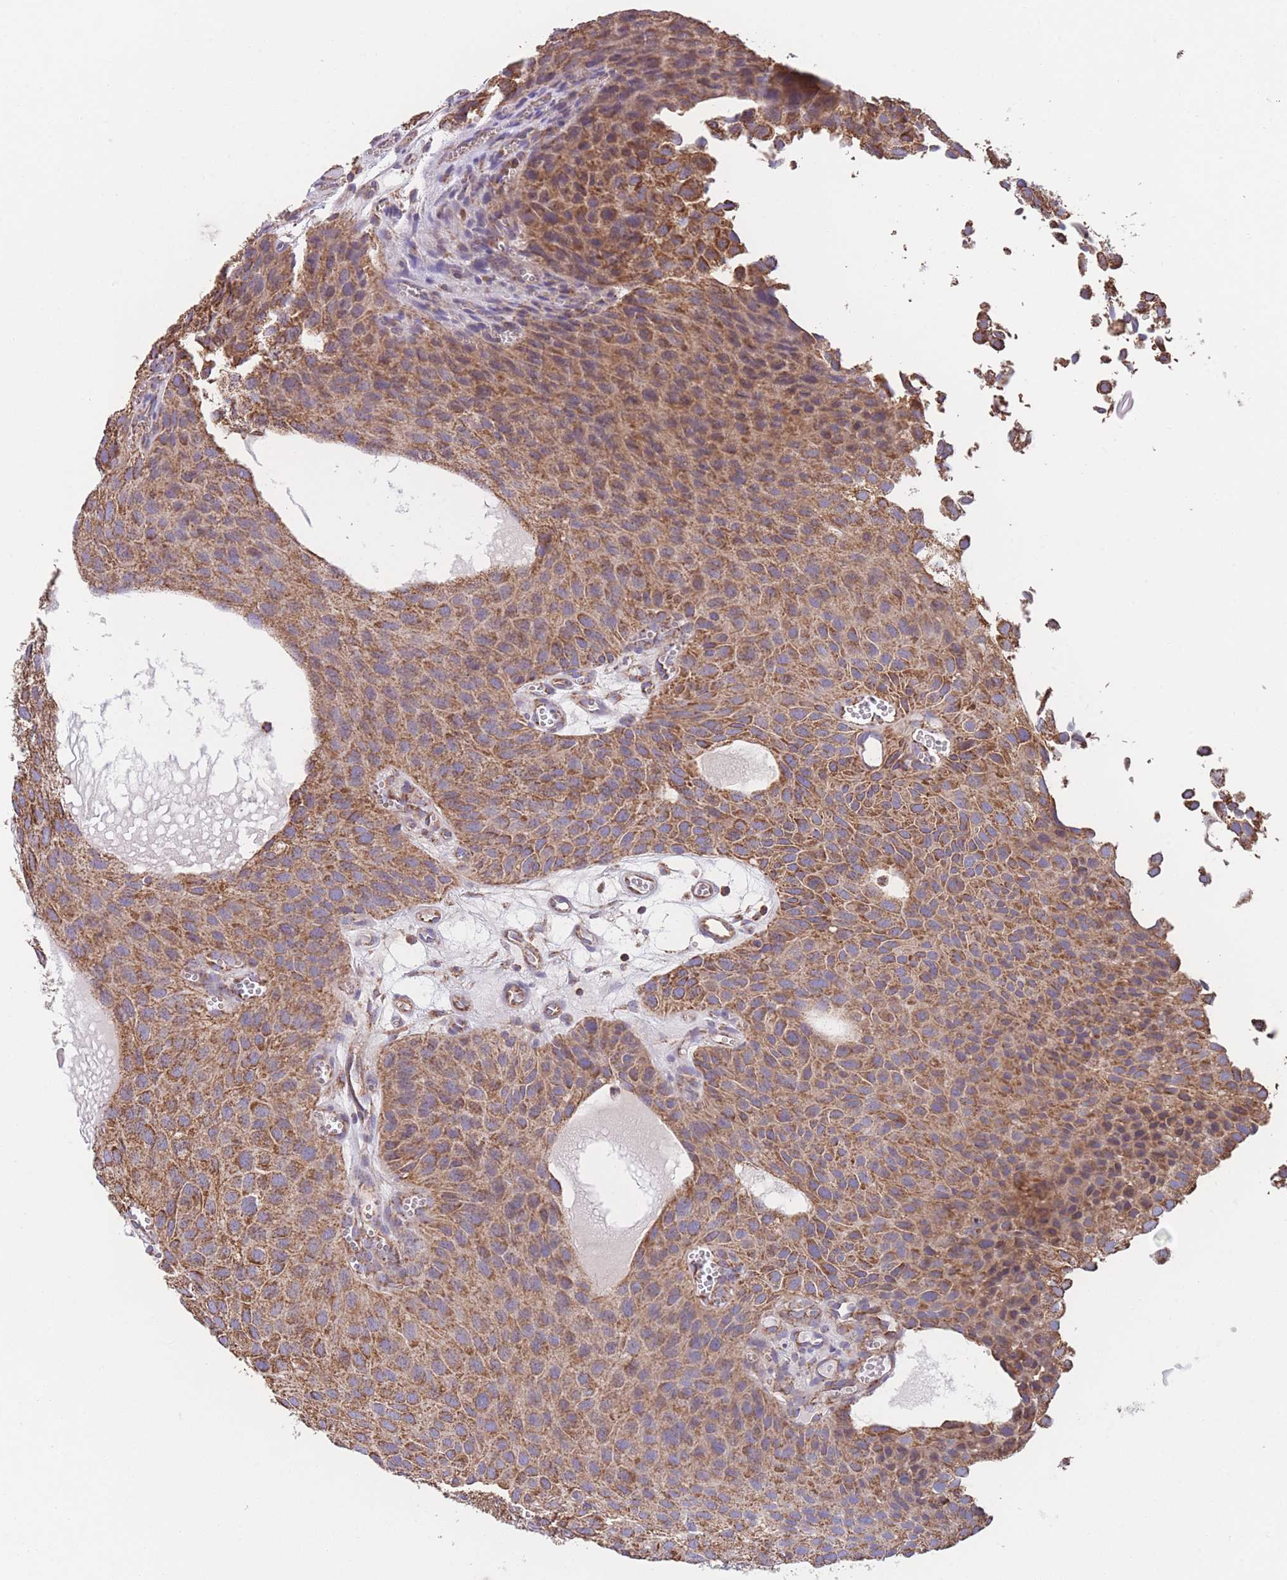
{"staining": {"intensity": "moderate", "quantity": ">75%", "location": "cytoplasmic/membranous"}, "tissue": "urothelial cancer", "cell_type": "Tumor cells", "image_type": "cancer", "snomed": [{"axis": "morphology", "description": "Urothelial carcinoma, Low grade"}, {"axis": "topography", "description": "Urinary bladder"}], "caption": "A medium amount of moderate cytoplasmic/membranous positivity is present in about >75% of tumor cells in low-grade urothelial carcinoma tissue.", "gene": "FKBP8", "patient": {"sex": "male", "age": 88}}